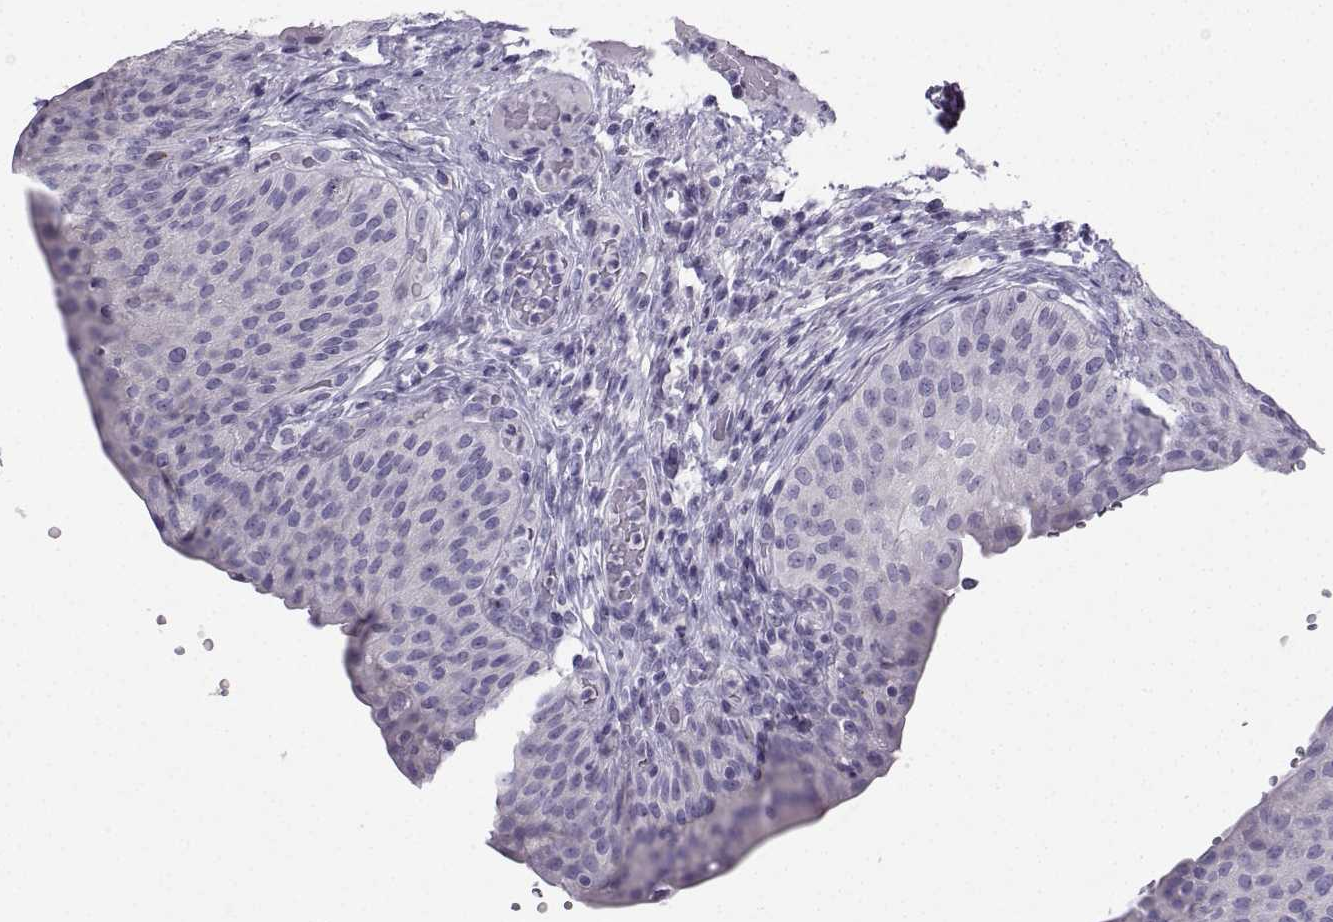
{"staining": {"intensity": "negative", "quantity": "none", "location": "none"}, "tissue": "urinary bladder", "cell_type": "Urothelial cells", "image_type": "normal", "snomed": [{"axis": "morphology", "description": "Normal tissue, NOS"}, {"axis": "topography", "description": "Urinary bladder"}], "caption": "Human urinary bladder stained for a protein using immunohistochemistry (IHC) exhibits no staining in urothelial cells.", "gene": "ZBTB8B", "patient": {"sex": "male", "age": 66}}